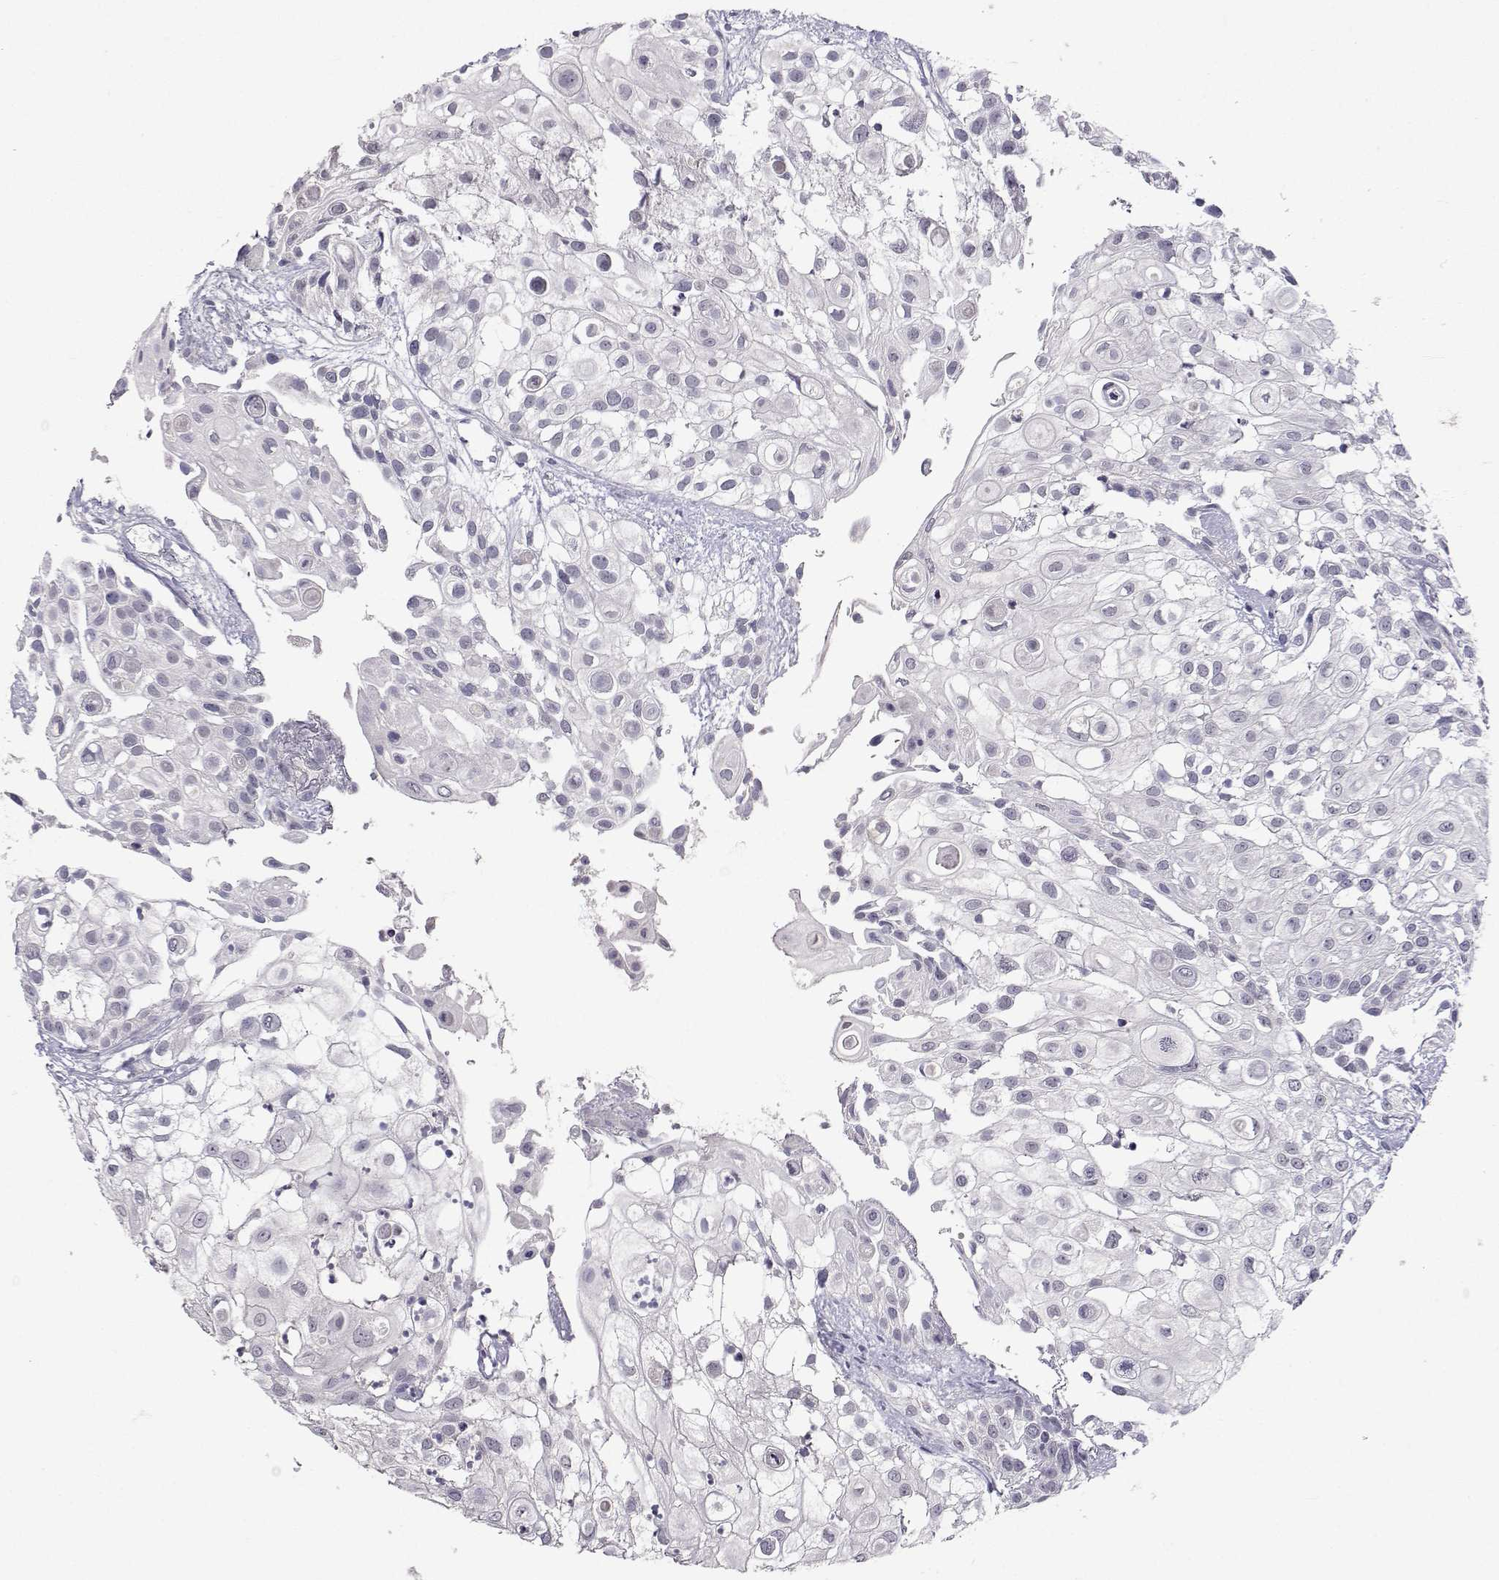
{"staining": {"intensity": "negative", "quantity": "none", "location": "none"}, "tissue": "urothelial cancer", "cell_type": "Tumor cells", "image_type": "cancer", "snomed": [{"axis": "morphology", "description": "Urothelial carcinoma, High grade"}, {"axis": "topography", "description": "Urinary bladder"}], "caption": "Tumor cells are negative for brown protein staining in urothelial cancer.", "gene": "SLC6A3", "patient": {"sex": "female", "age": 79}}